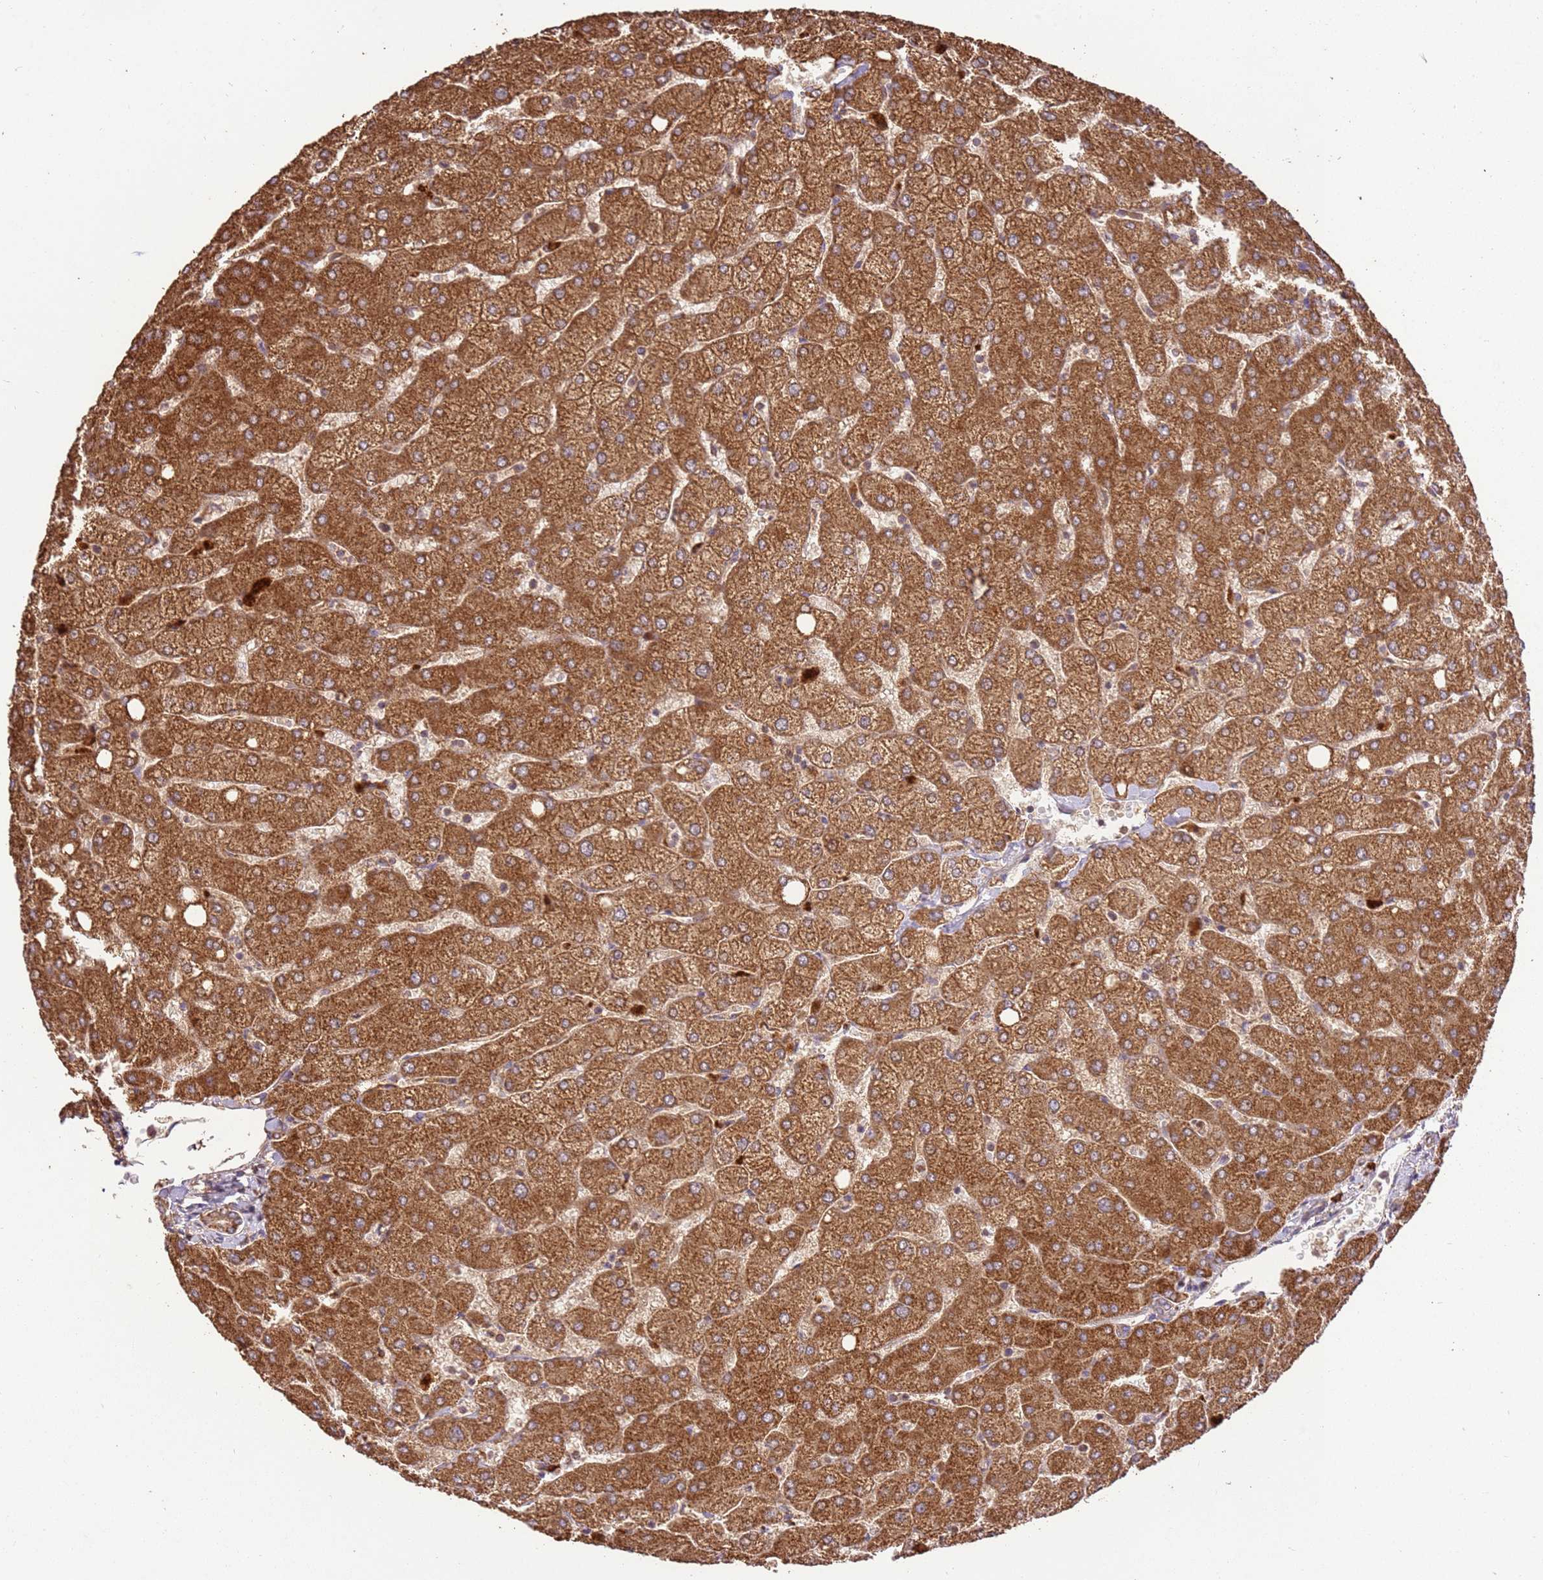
{"staining": {"intensity": "weak", "quantity": "25%-75%", "location": "cytoplasmic/membranous"}, "tissue": "liver", "cell_type": "Cholangiocytes", "image_type": "normal", "snomed": [{"axis": "morphology", "description": "Normal tissue, NOS"}, {"axis": "topography", "description": "Liver"}], "caption": "Immunohistochemistry (IHC) of unremarkable liver displays low levels of weak cytoplasmic/membranous expression in about 25%-75% of cholangiocytes. (Brightfield microscopy of DAB IHC at high magnification).", "gene": "LRRC28", "patient": {"sex": "female", "age": 54}}